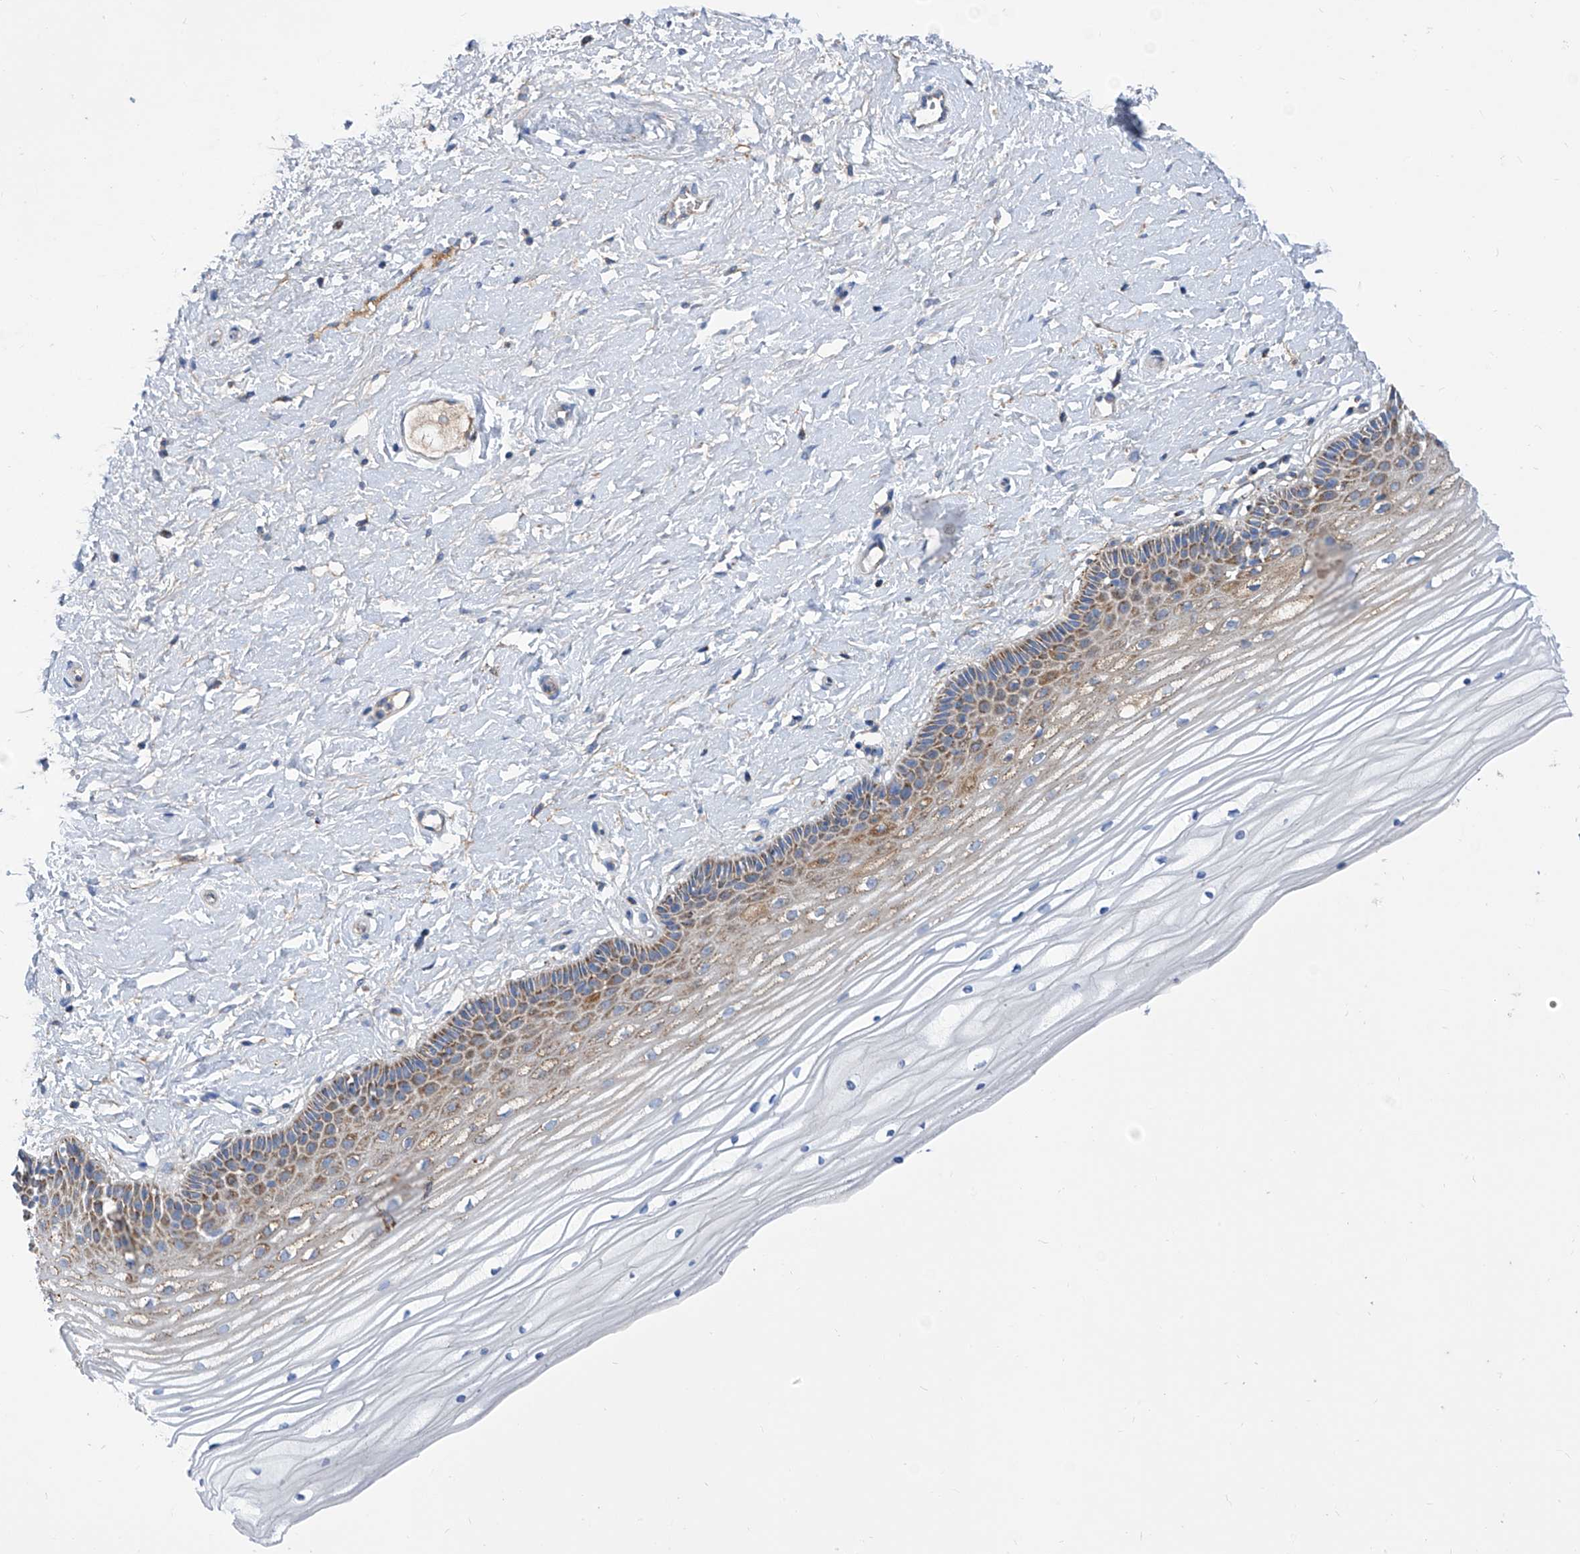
{"staining": {"intensity": "moderate", "quantity": "25%-75%", "location": "cytoplasmic/membranous"}, "tissue": "vagina", "cell_type": "Squamous epithelial cells", "image_type": "normal", "snomed": [{"axis": "morphology", "description": "Normal tissue, NOS"}, {"axis": "topography", "description": "Vagina"}, {"axis": "topography", "description": "Cervix"}], "caption": "Brown immunohistochemical staining in normal vagina demonstrates moderate cytoplasmic/membranous positivity in about 25%-75% of squamous epithelial cells. The protein is stained brown, and the nuclei are stained in blue (DAB IHC with brightfield microscopy, high magnification).", "gene": "SRBD1", "patient": {"sex": "female", "age": 40}}